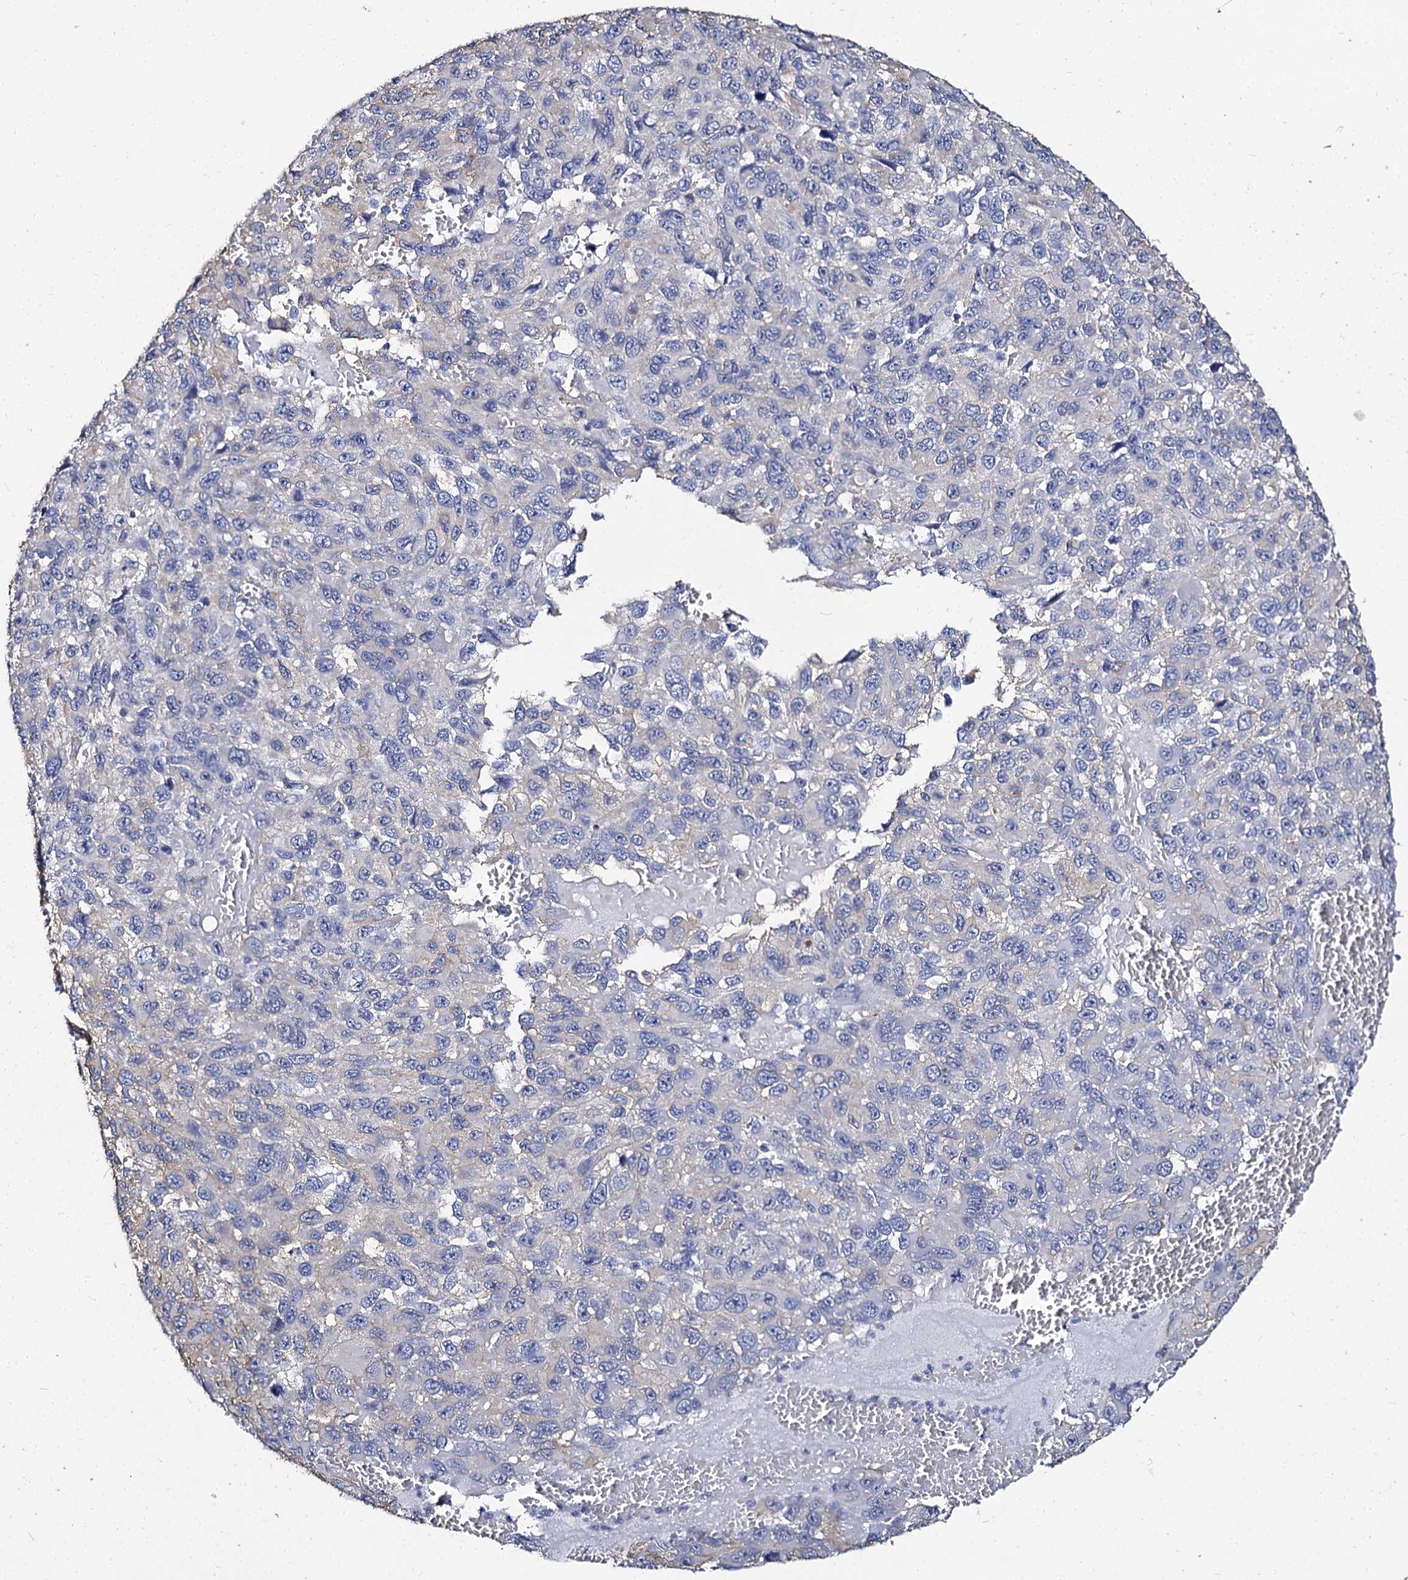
{"staining": {"intensity": "negative", "quantity": "none", "location": "none"}, "tissue": "melanoma", "cell_type": "Tumor cells", "image_type": "cancer", "snomed": [{"axis": "morphology", "description": "Normal tissue, NOS"}, {"axis": "morphology", "description": "Malignant melanoma, NOS"}, {"axis": "topography", "description": "Skin"}], "caption": "Immunohistochemical staining of melanoma shows no significant staining in tumor cells.", "gene": "CBFB", "patient": {"sex": "female", "age": 96}}